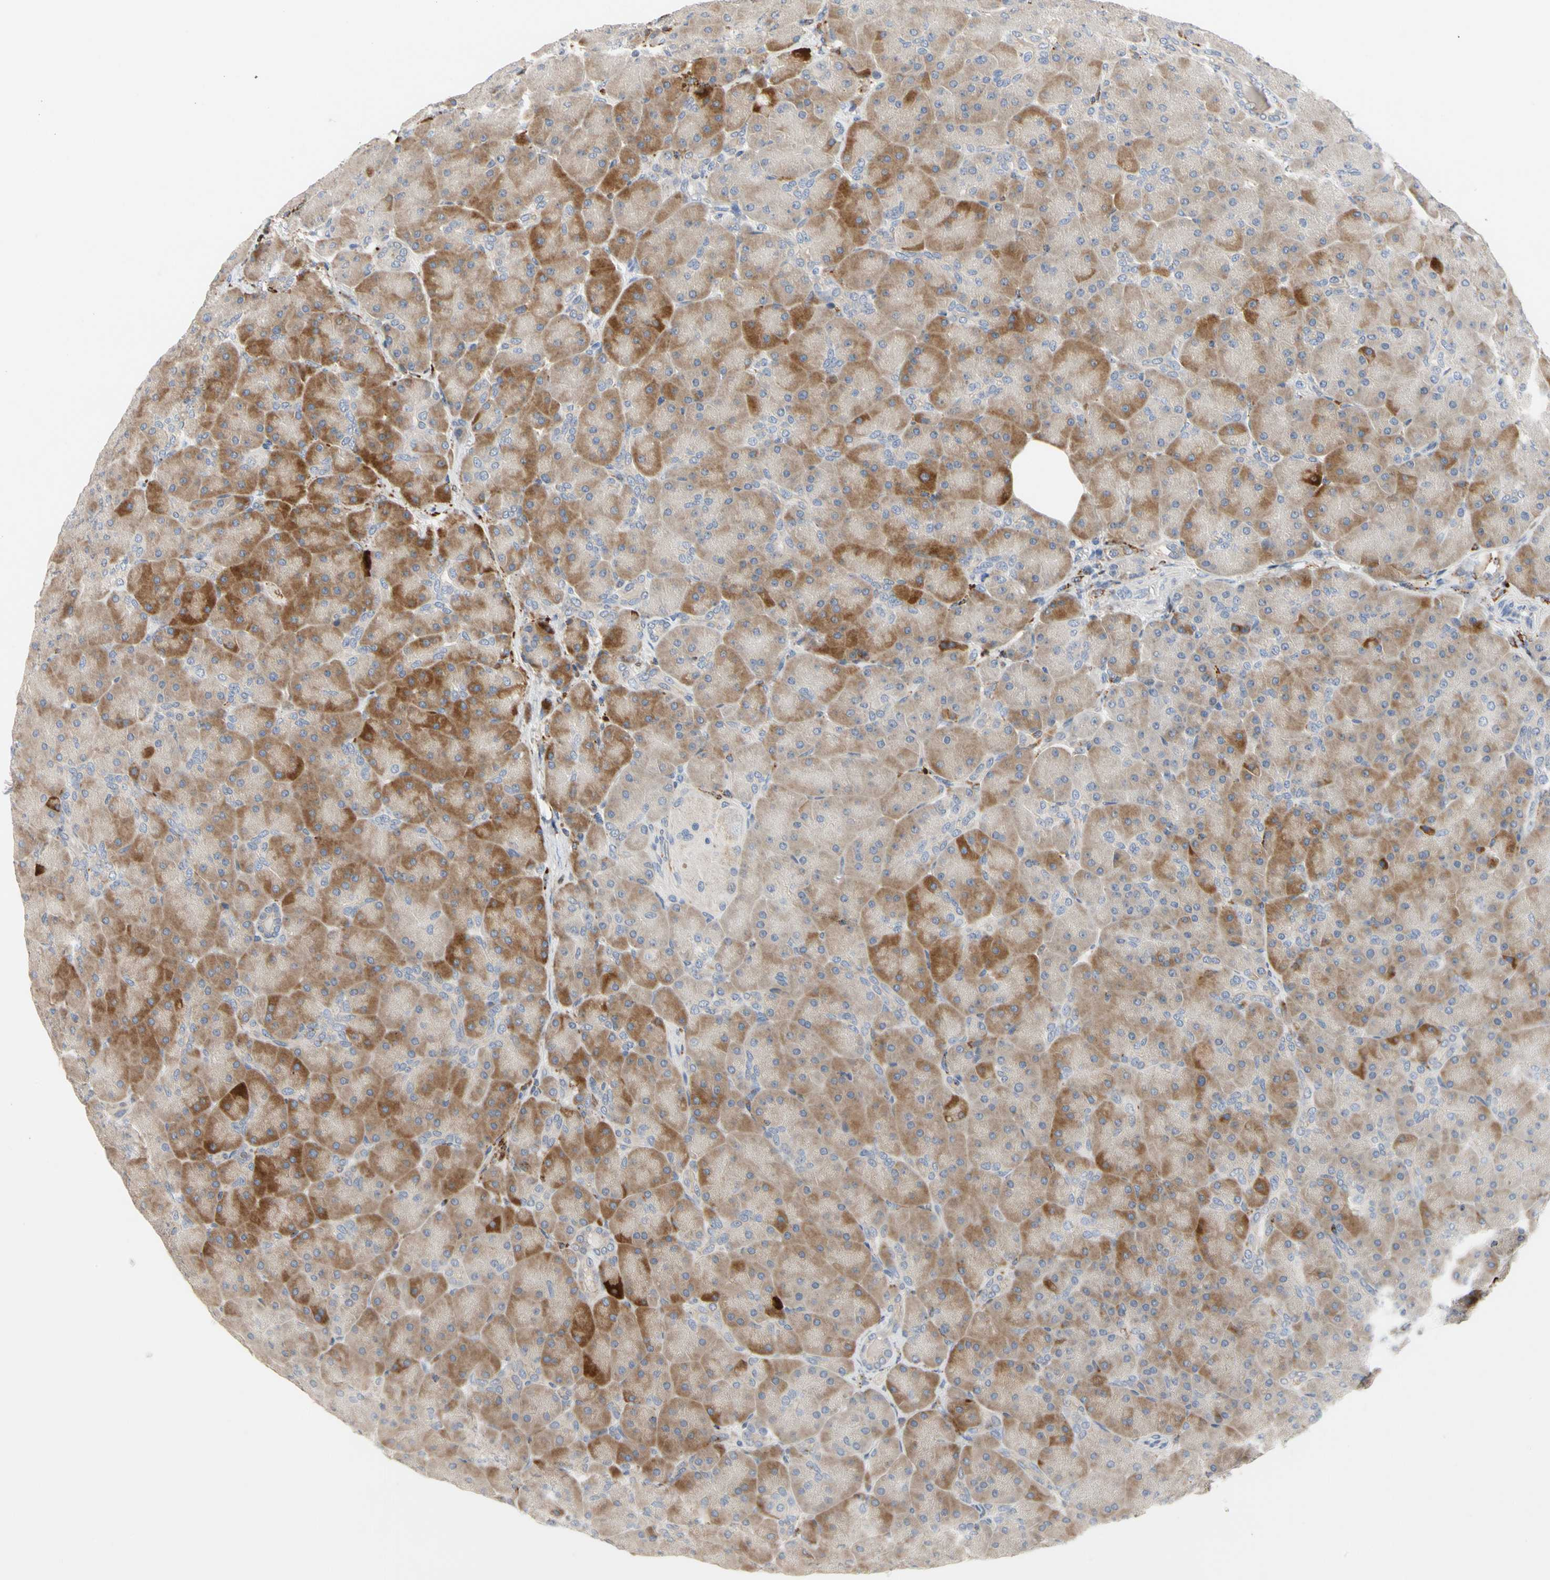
{"staining": {"intensity": "moderate", "quantity": ">75%", "location": "cytoplasmic/membranous"}, "tissue": "pancreas", "cell_type": "Exocrine glandular cells", "image_type": "normal", "snomed": [{"axis": "morphology", "description": "Normal tissue, NOS"}, {"axis": "topography", "description": "Pancreas"}], "caption": "Protein analysis of unremarkable pancreas demonstrates moderate cytoplasmic/membranous expression in approximately >75% of exocrine glandular cells.", "gene": "ADA2", "patient": {"sex": "male", "age": 66}}